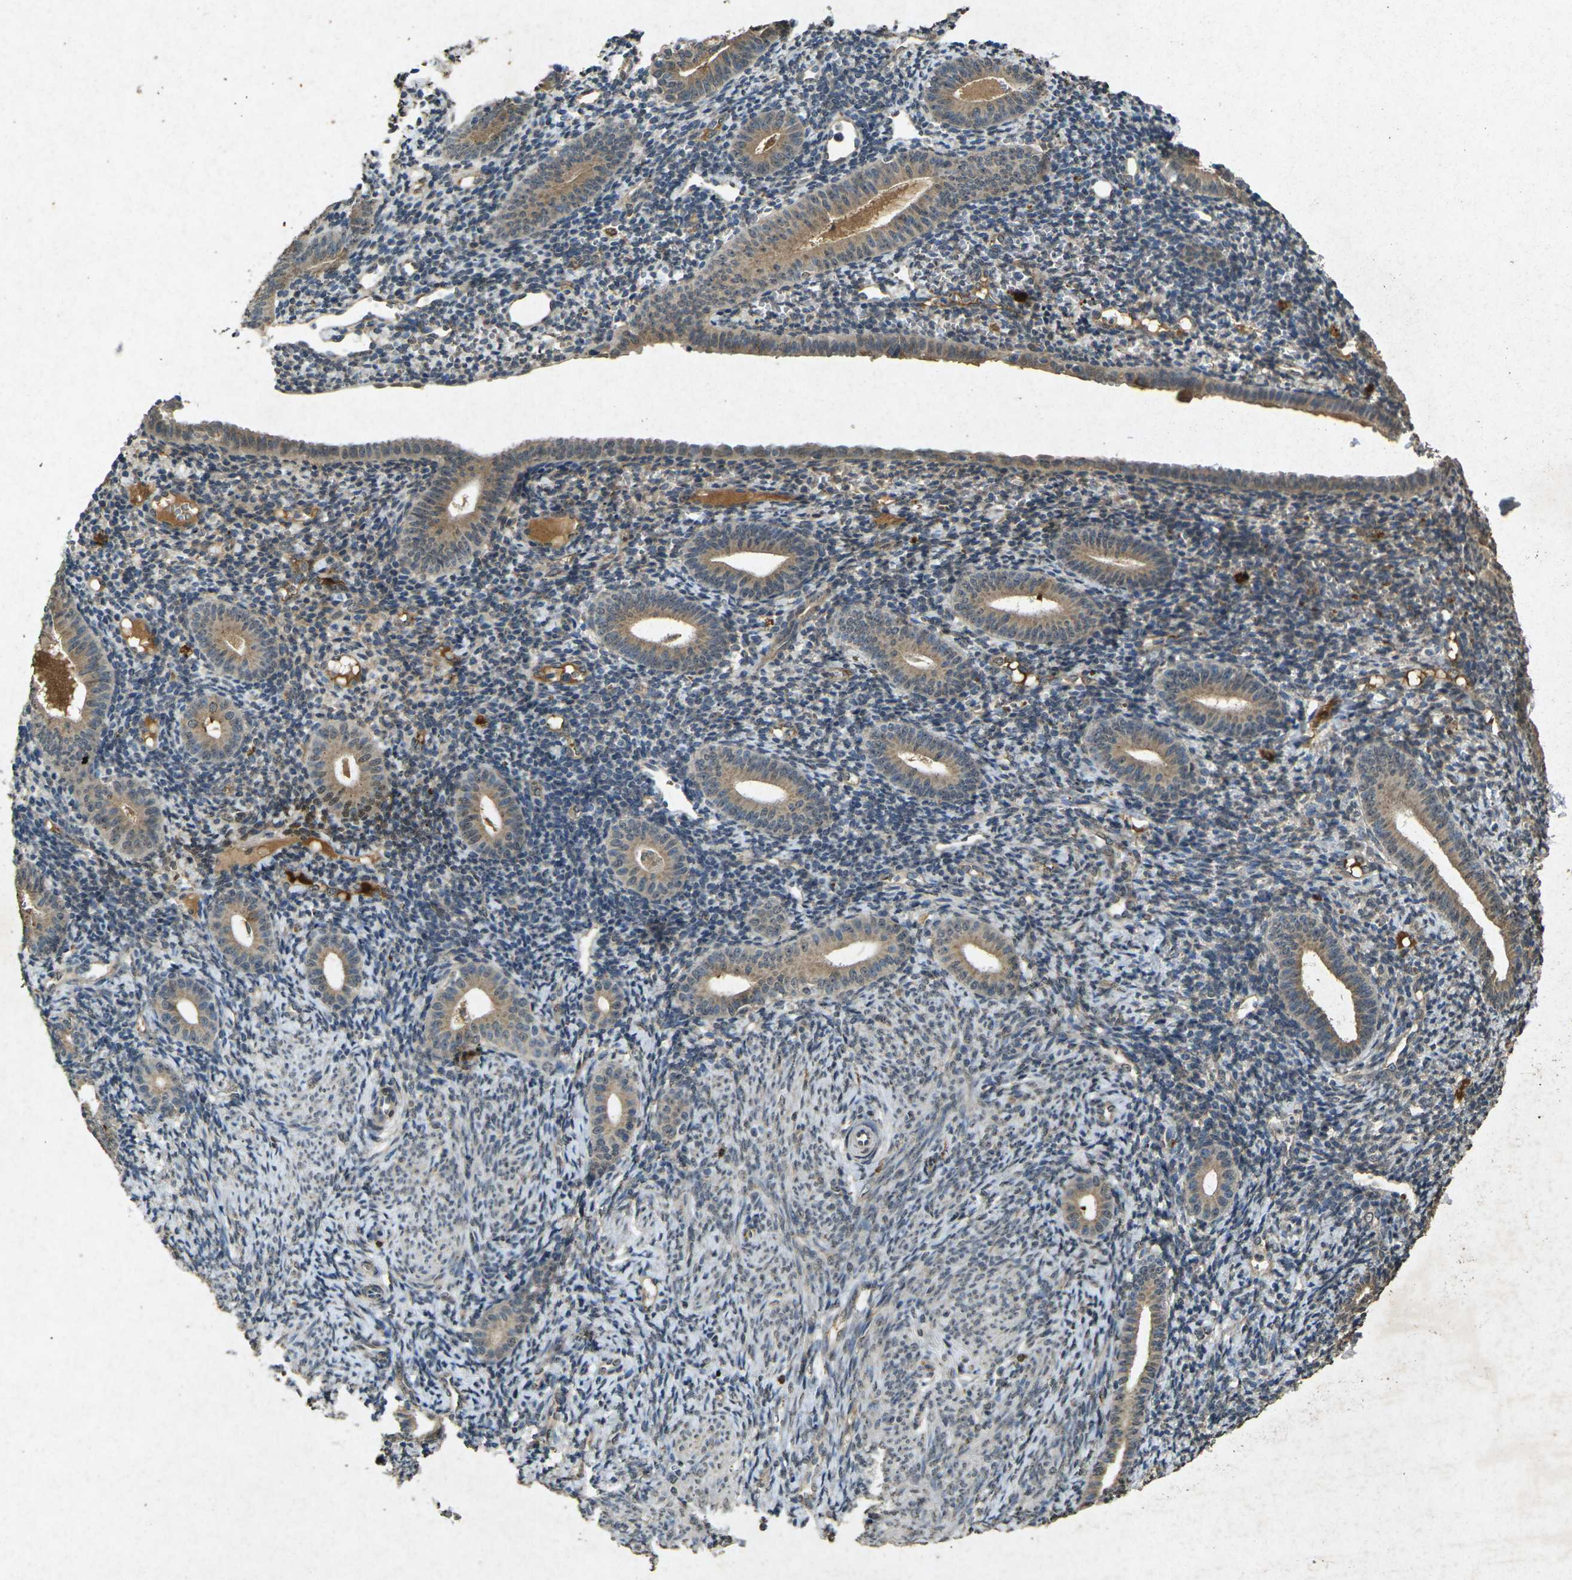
{"staining": {"intensity": "weak", "quantity": "<25%", "location": "cytoplasmic/membranous"}, "tissue": "endometrium", "cell_type": "Cells in endometrial stroma", "image_type": "normal", "snomed": [{"axis": "morphology", "description": "Normal tissue, NOS"}, {"axis": "topography", "description": "Endometrium"}], "caption": "Photomicrograph shows no significant protein expression in cells in endometrial stroma of normal endometrium. Nuclei are stained in blue.", "gene": "RGMA", "patient": {"sex": "female", "age": 50}}